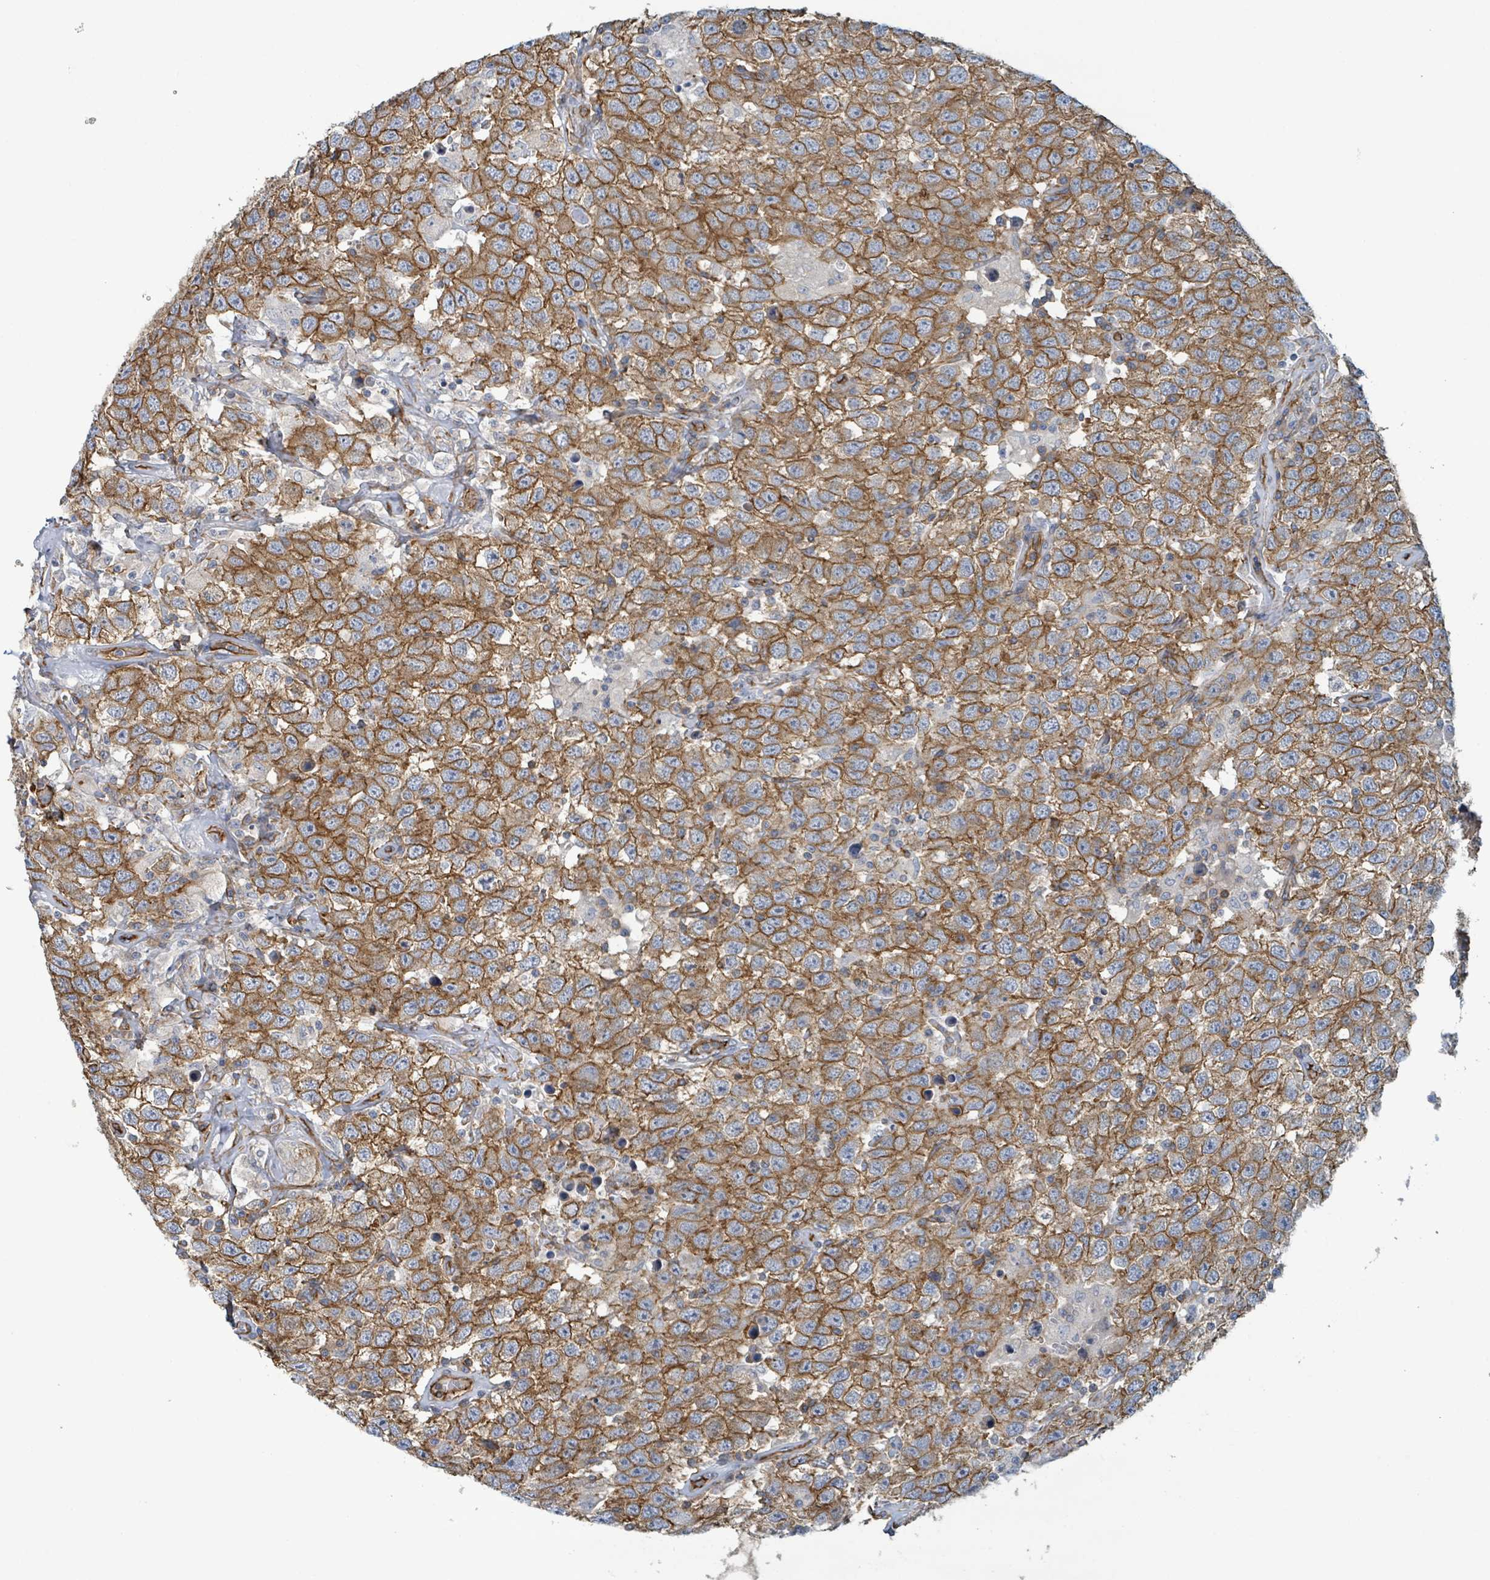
{"staining": {"intensity": "moderate", "quantity": ">75%", "location": "cytoplasmic/membranous"}, "tissue": "testis cancer", "cell_type": "Tumor cells", "image_type": "cancer", "snomed": [{"axis": "morphology", "description": "Seminoma, NOS"}, {"axis": "topography", "description": "Testis"}], "caption": "Immunohistochemical staining of human testis seminoma displays medium levels of moderate cytoplasmic/membranous positivity in about >75% of tumor cells.", "gene": "LDOC1", "patient": {"sex": "male", "age": 41}}